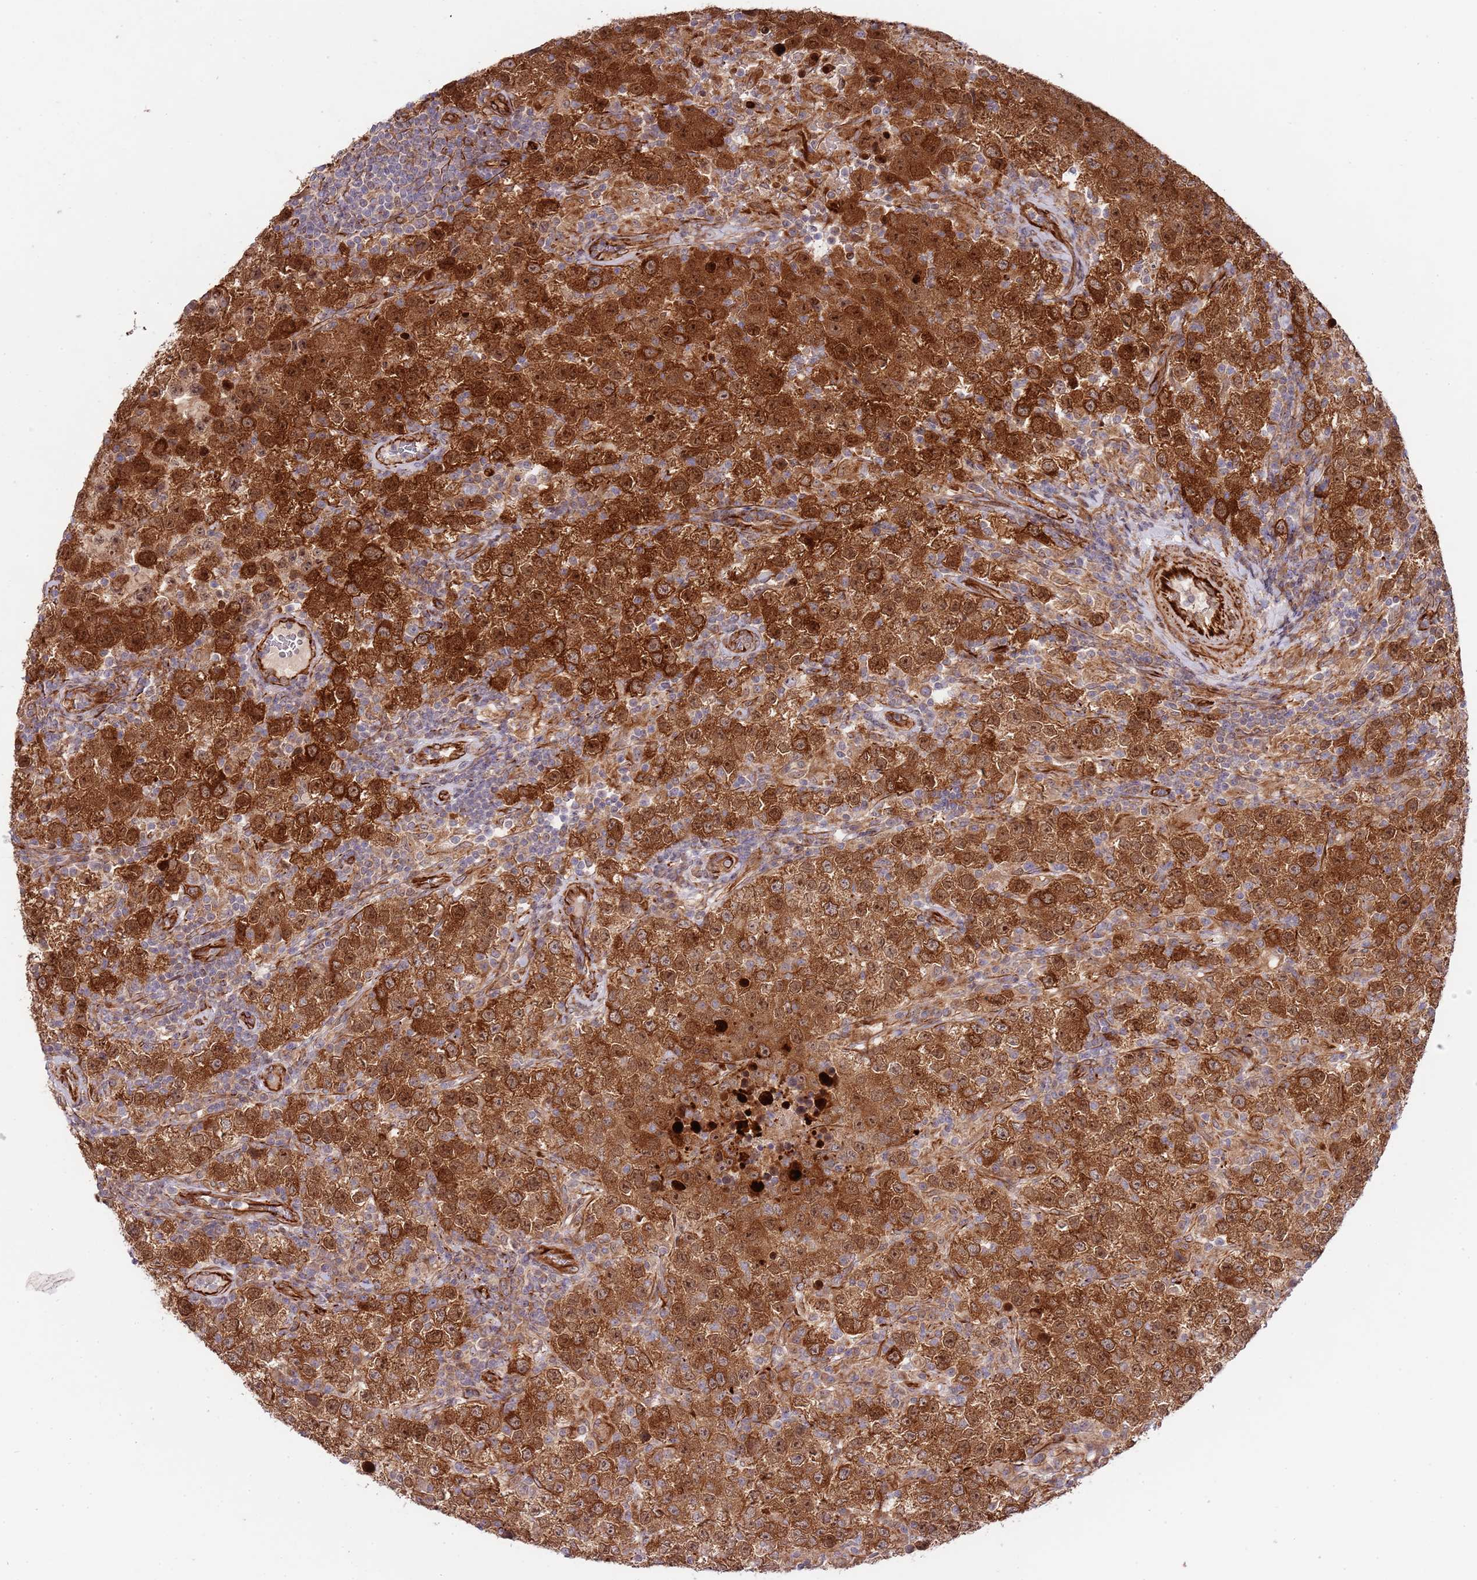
{"staining": {"intensity": "strong", "quantity": ">75%", "location": "cytoplasmic/membranous,nuclear"}, "tissue": "testis cancer", "cell_type": "Tumor cells", "image_type": "cancer", "snomed": [{"axis": "morphology", "description": "Seminoma, NOS"}, {"axis": "morphology", "description": "Carcinoma, Embryonal, NOS"}, {"axis": "topography", "description": "Testis"}], "caption": "Human testis cancer (embryonal carcinoma) stained with a protein marker shows strong staining in tumor cells.", "gene": "NEK3", "patient": {"sex": "male", "age": 41}}